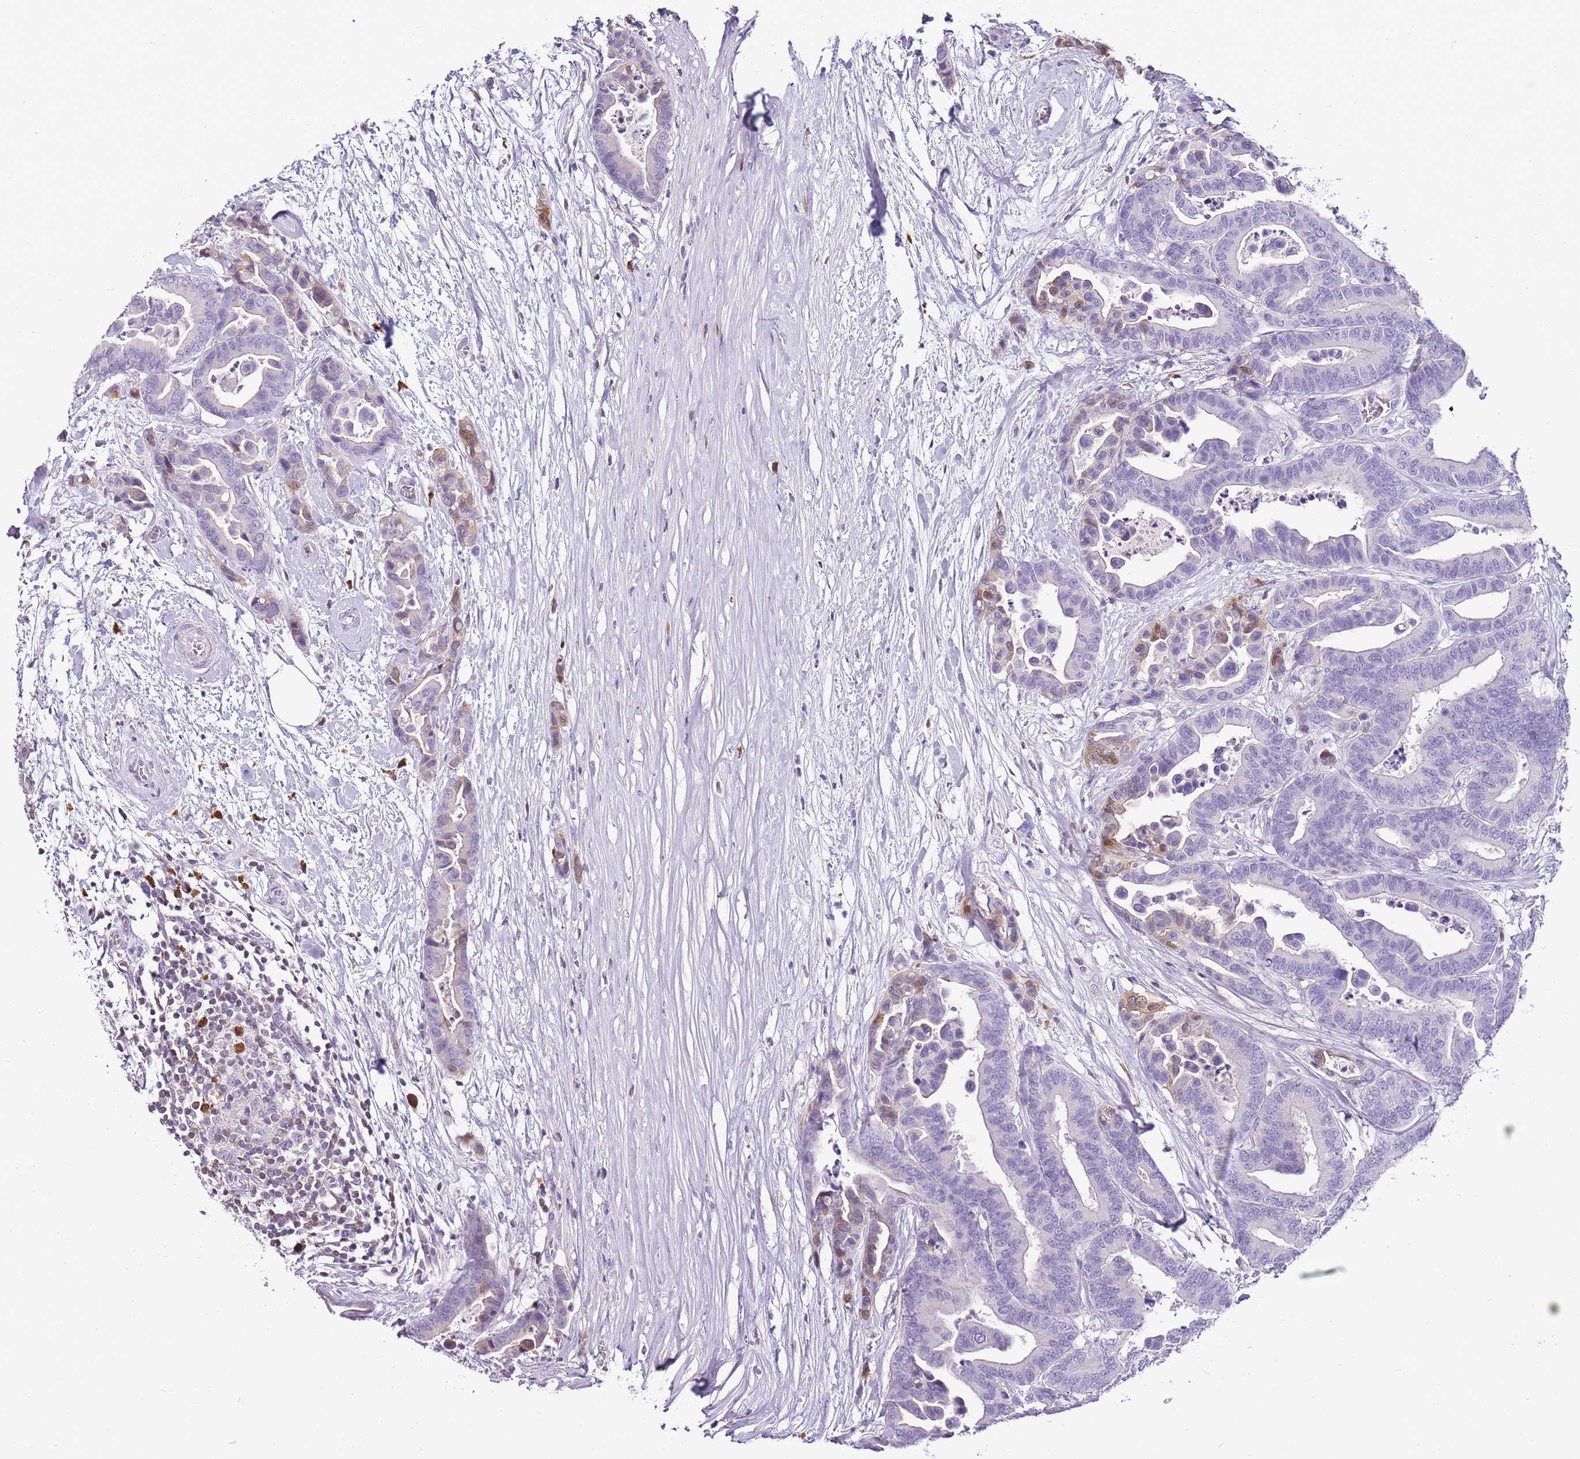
{"staining": {"intensity": "weak", "quantity": "<25%", "location": "nuclear"}, "tissue": "colorectal cancer", "cell_type": "Tumor cells", "image_type": "cancer", "snomed": [{"axis": "morphology", "description": "Adenocarcinoma, NOS"}, {"axis": "topography", "description": "Colon"}], "caption": "Colorectal cancer was stained to show a protein in brown. There is no significant positivity in tumor cells. Nuclei are stained in blue.", "gene": "ZBP1", "patient": {"sex": "male", "age": 82}}